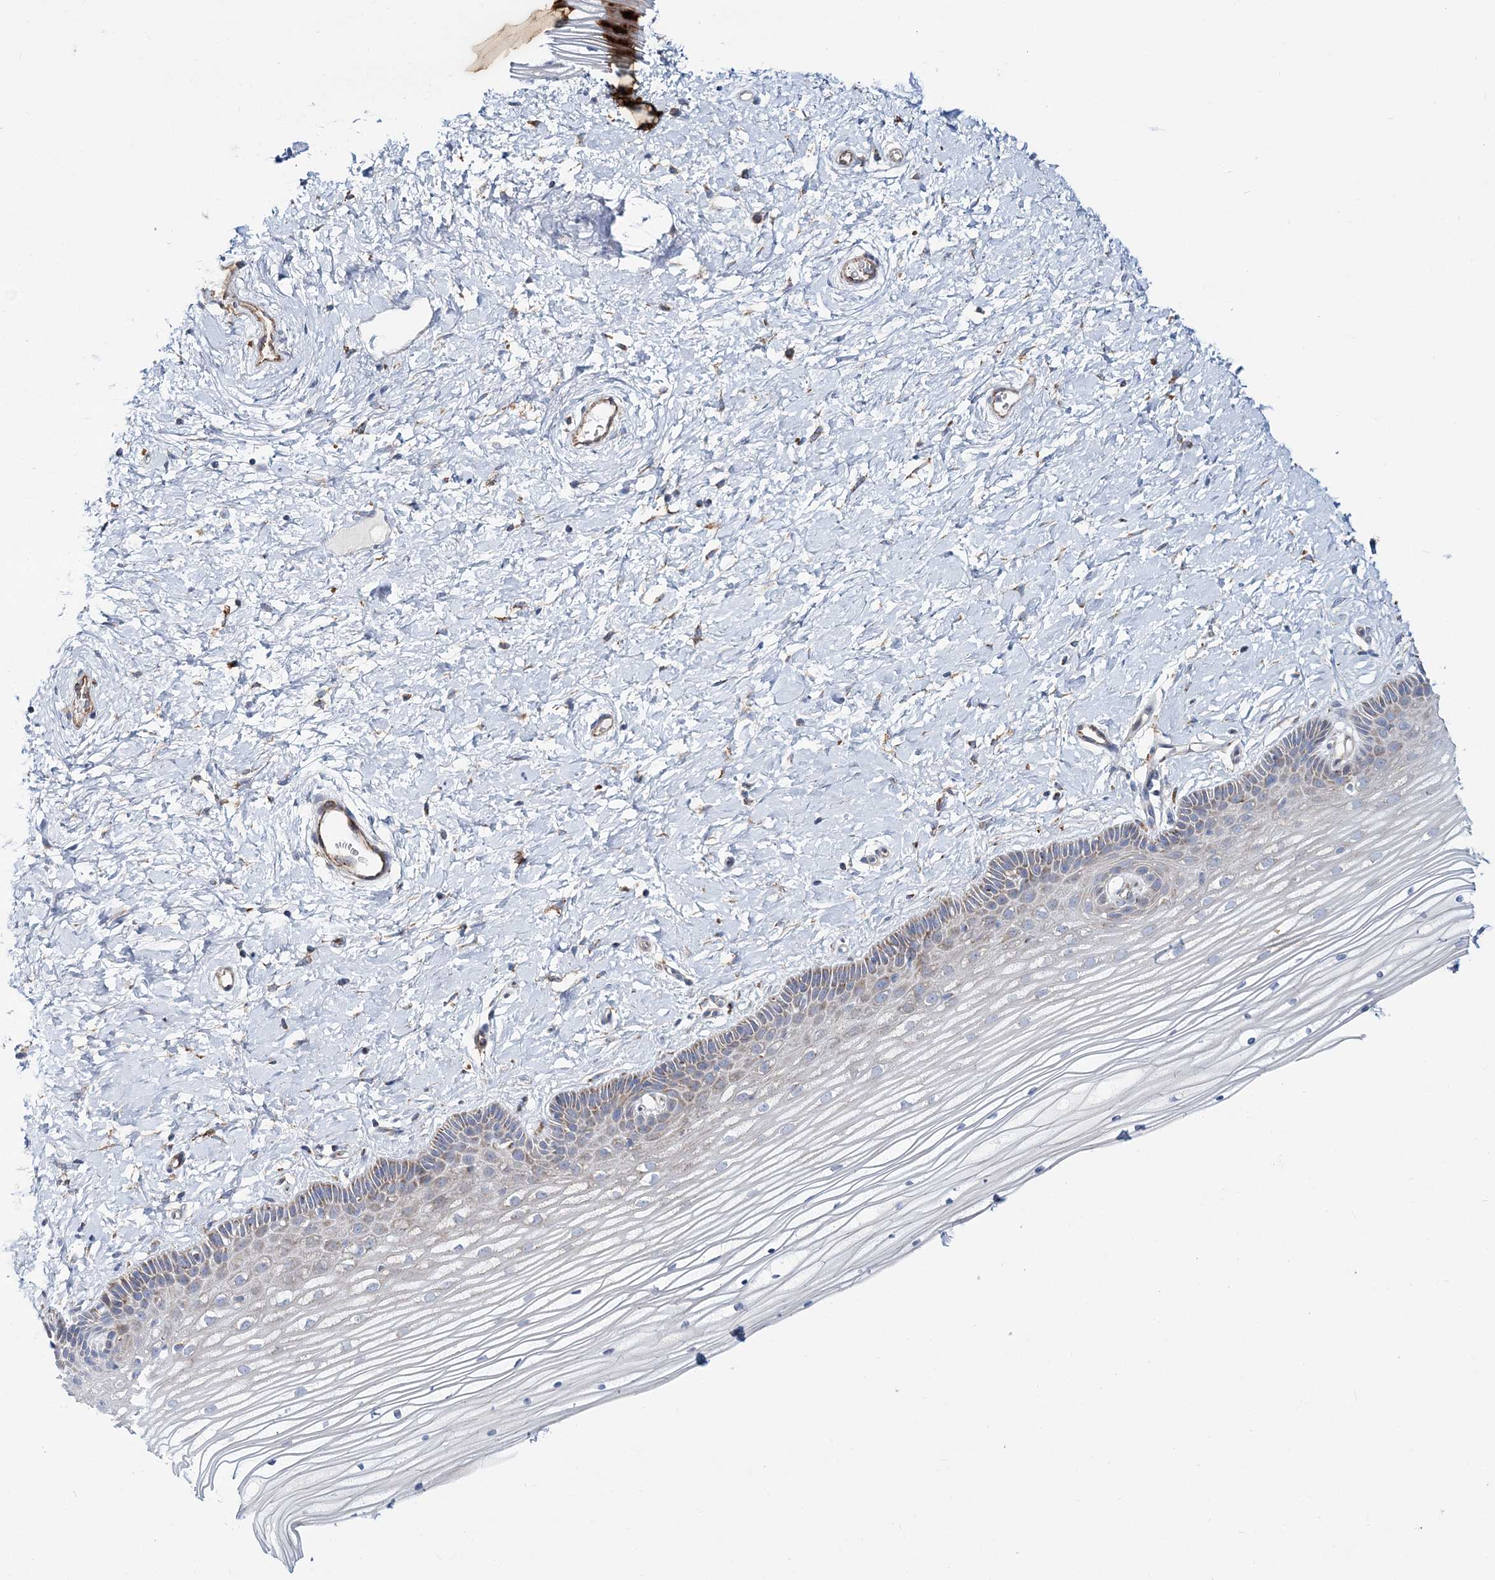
{"staining": {"intensity": "moderate", "quantity": "25%-75%", "location": "cytoplasmic/membranous"}, "tissue": "vagina", "cell_type": "Squamous epithelial cells", "image_type": "normal", "snomed": [{"axis": "morphology", "description": "Normal tissue, NOS"}, {"axis": "topography", "description": "Vagina"}, {"axis": "topography", "description": "Cervix"}], "caption": "Immunohistochemistry (IHC) of benign human vagina reveals medium levels of moderate cytoplasmic/membranous expression in about 25%-75% of squamous epithelial cells.", "gene": "ARHGAP6", "patient": {"sex": "female", "age": 40}}